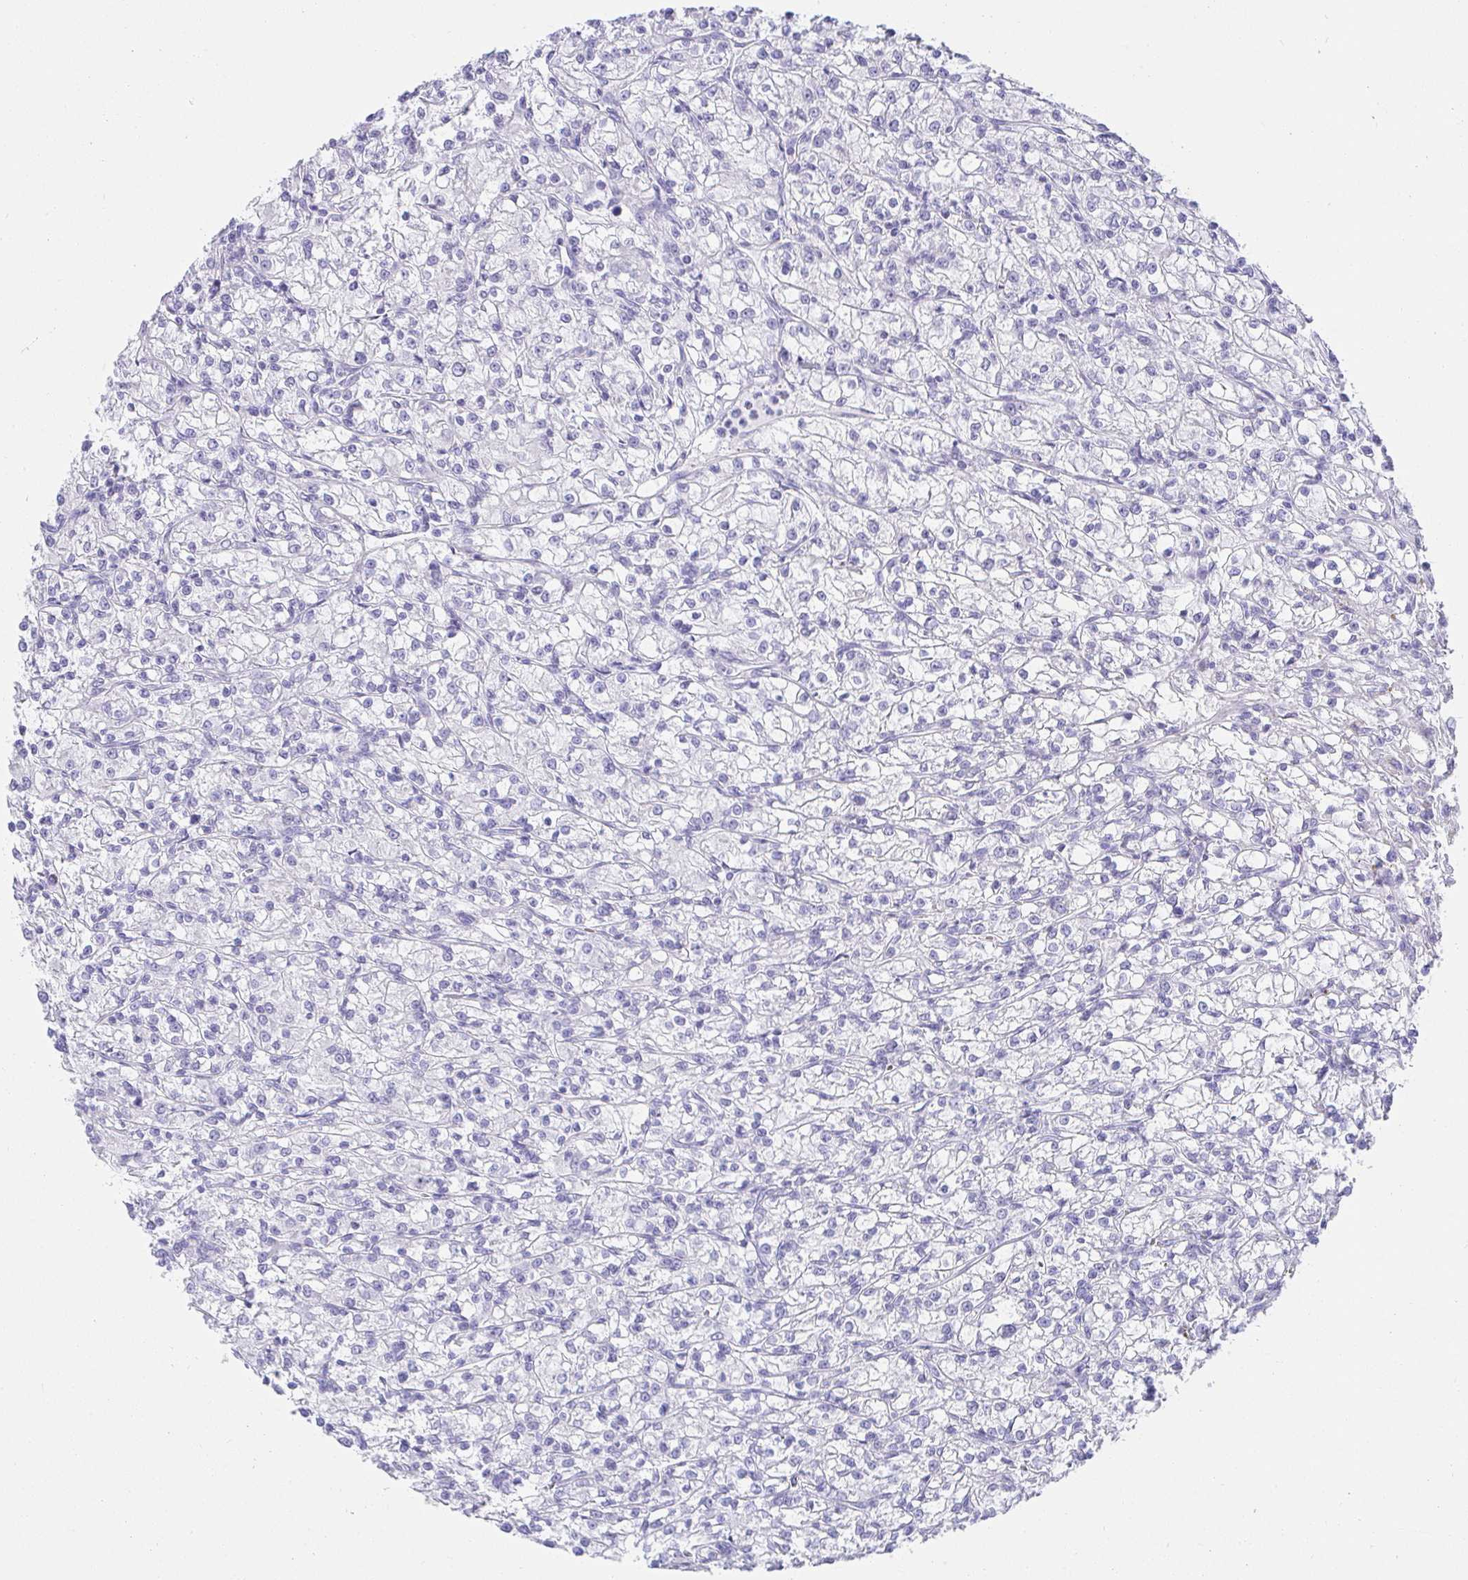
{"staining": {"intensity": "negative", "quantity": "none", "location": "none"}, "tissue": "renal cancer", "cell_type": "Tumor cells", "image_type": "cancer", "snomed": [{"axis": "morphology", "description": "Adenocarcinoma, NOS"}, {"axis": "topography", "description": "Kidney"}], "caption": "DAB immunohistochemical staining of human adenocarcinoma (renal) exhibits no significant expression in tumor cells.", "gene": "VGLL1", "patient": {"sex": "female", "age": 59}}